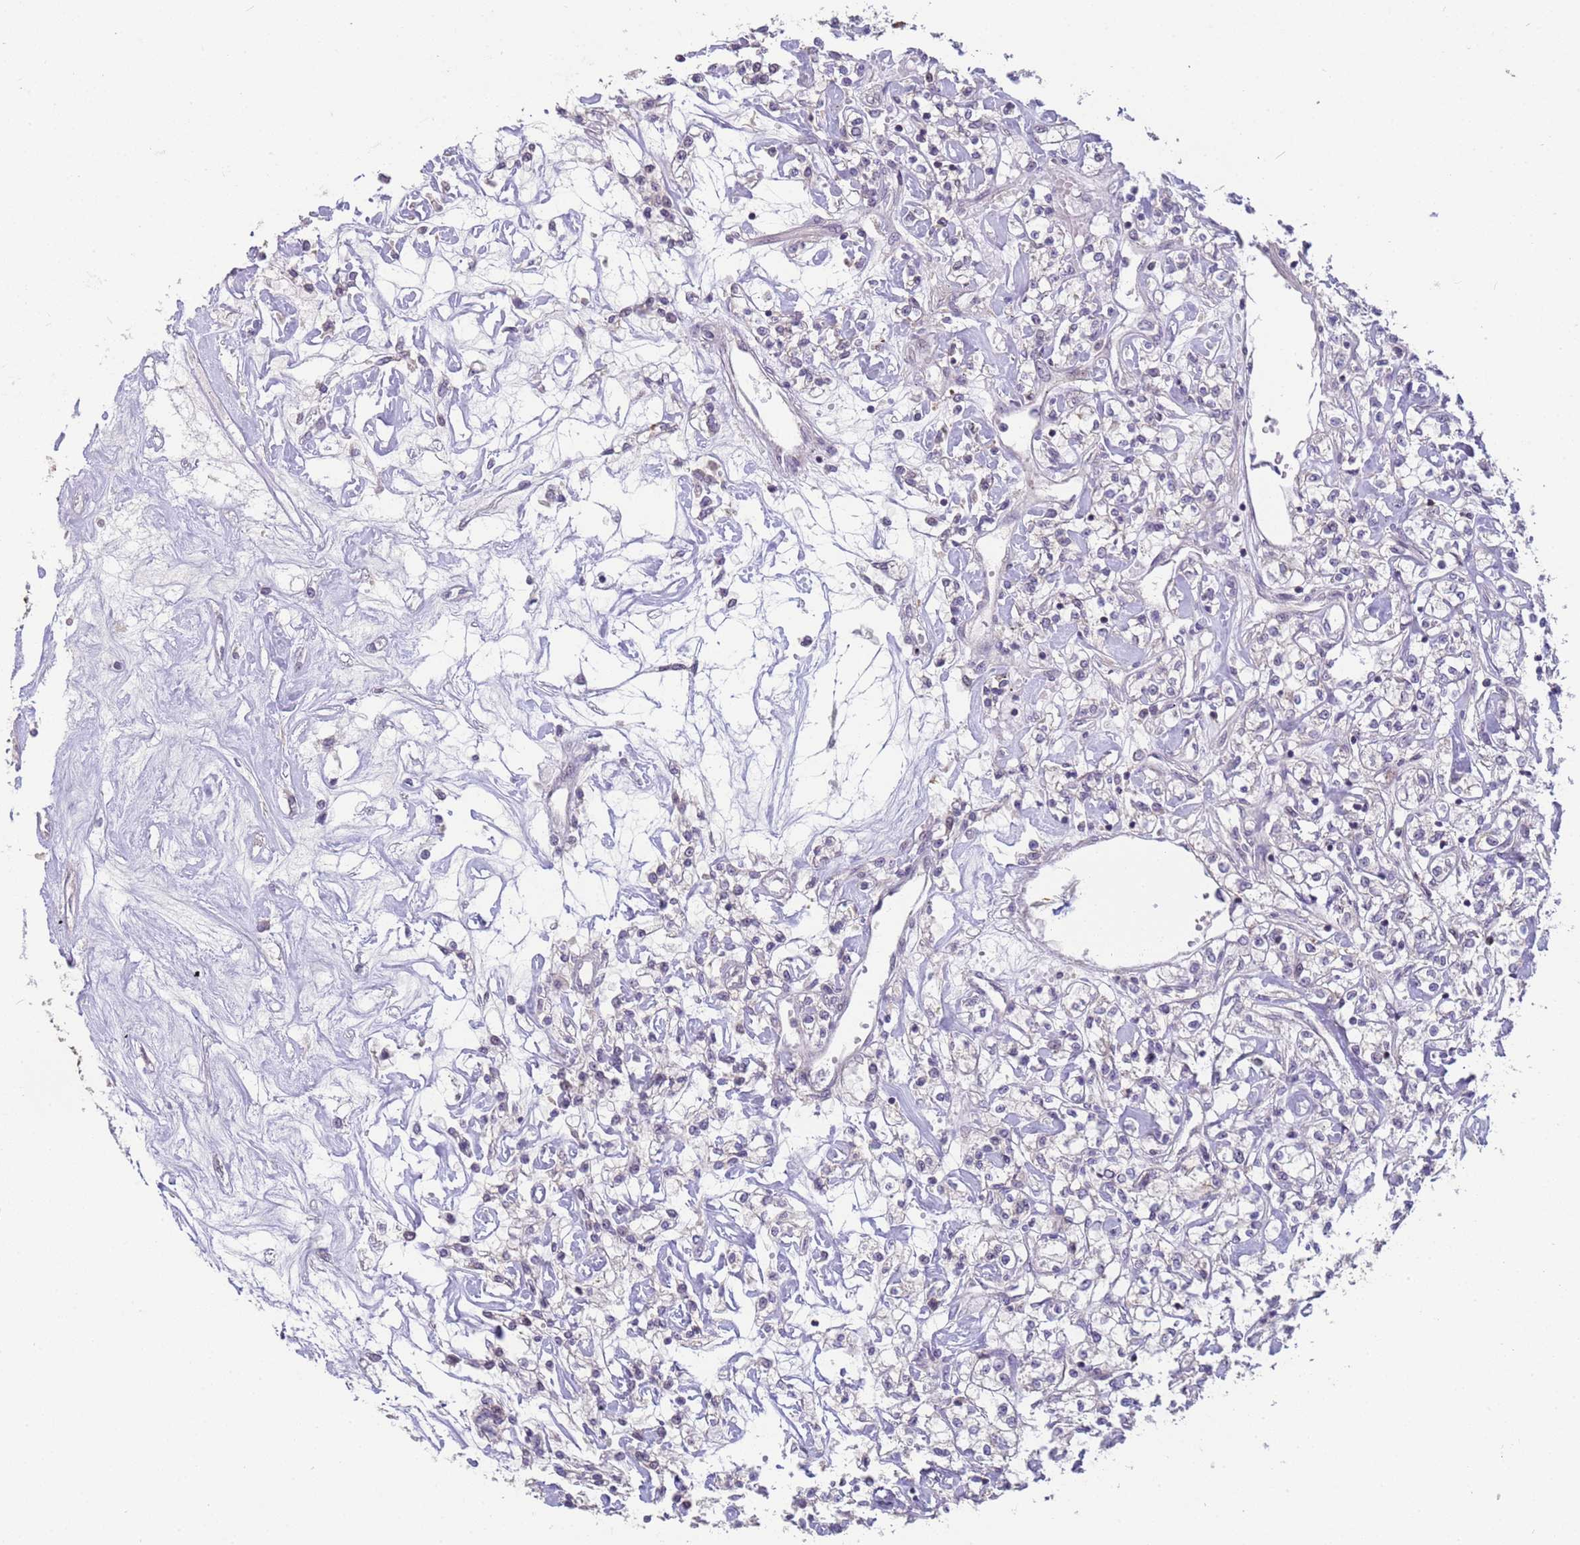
{"staining": {"intensity": "moderate", "quantity": "25%-75%", "location": "cytoplasmic/membranous"}, "tissue": "renal cancer", "cell_type": "Tumor cells", "image_type": "cancer", "snomed": [{"axis": "morphology", "description": "Adenocarcinoma, NOS"}, {"axis": "topography", "description": "Kidney"}], "caption": "Approximately 25%-75% of tumor cells in human adenocarcinoma (renal) exhibit moderate cytoplasmic/membranous protein expression as visualized by brown immunohistochemical staining.", "gene": "VWA3A", "patient": {"sex": "female", "age": 59}}